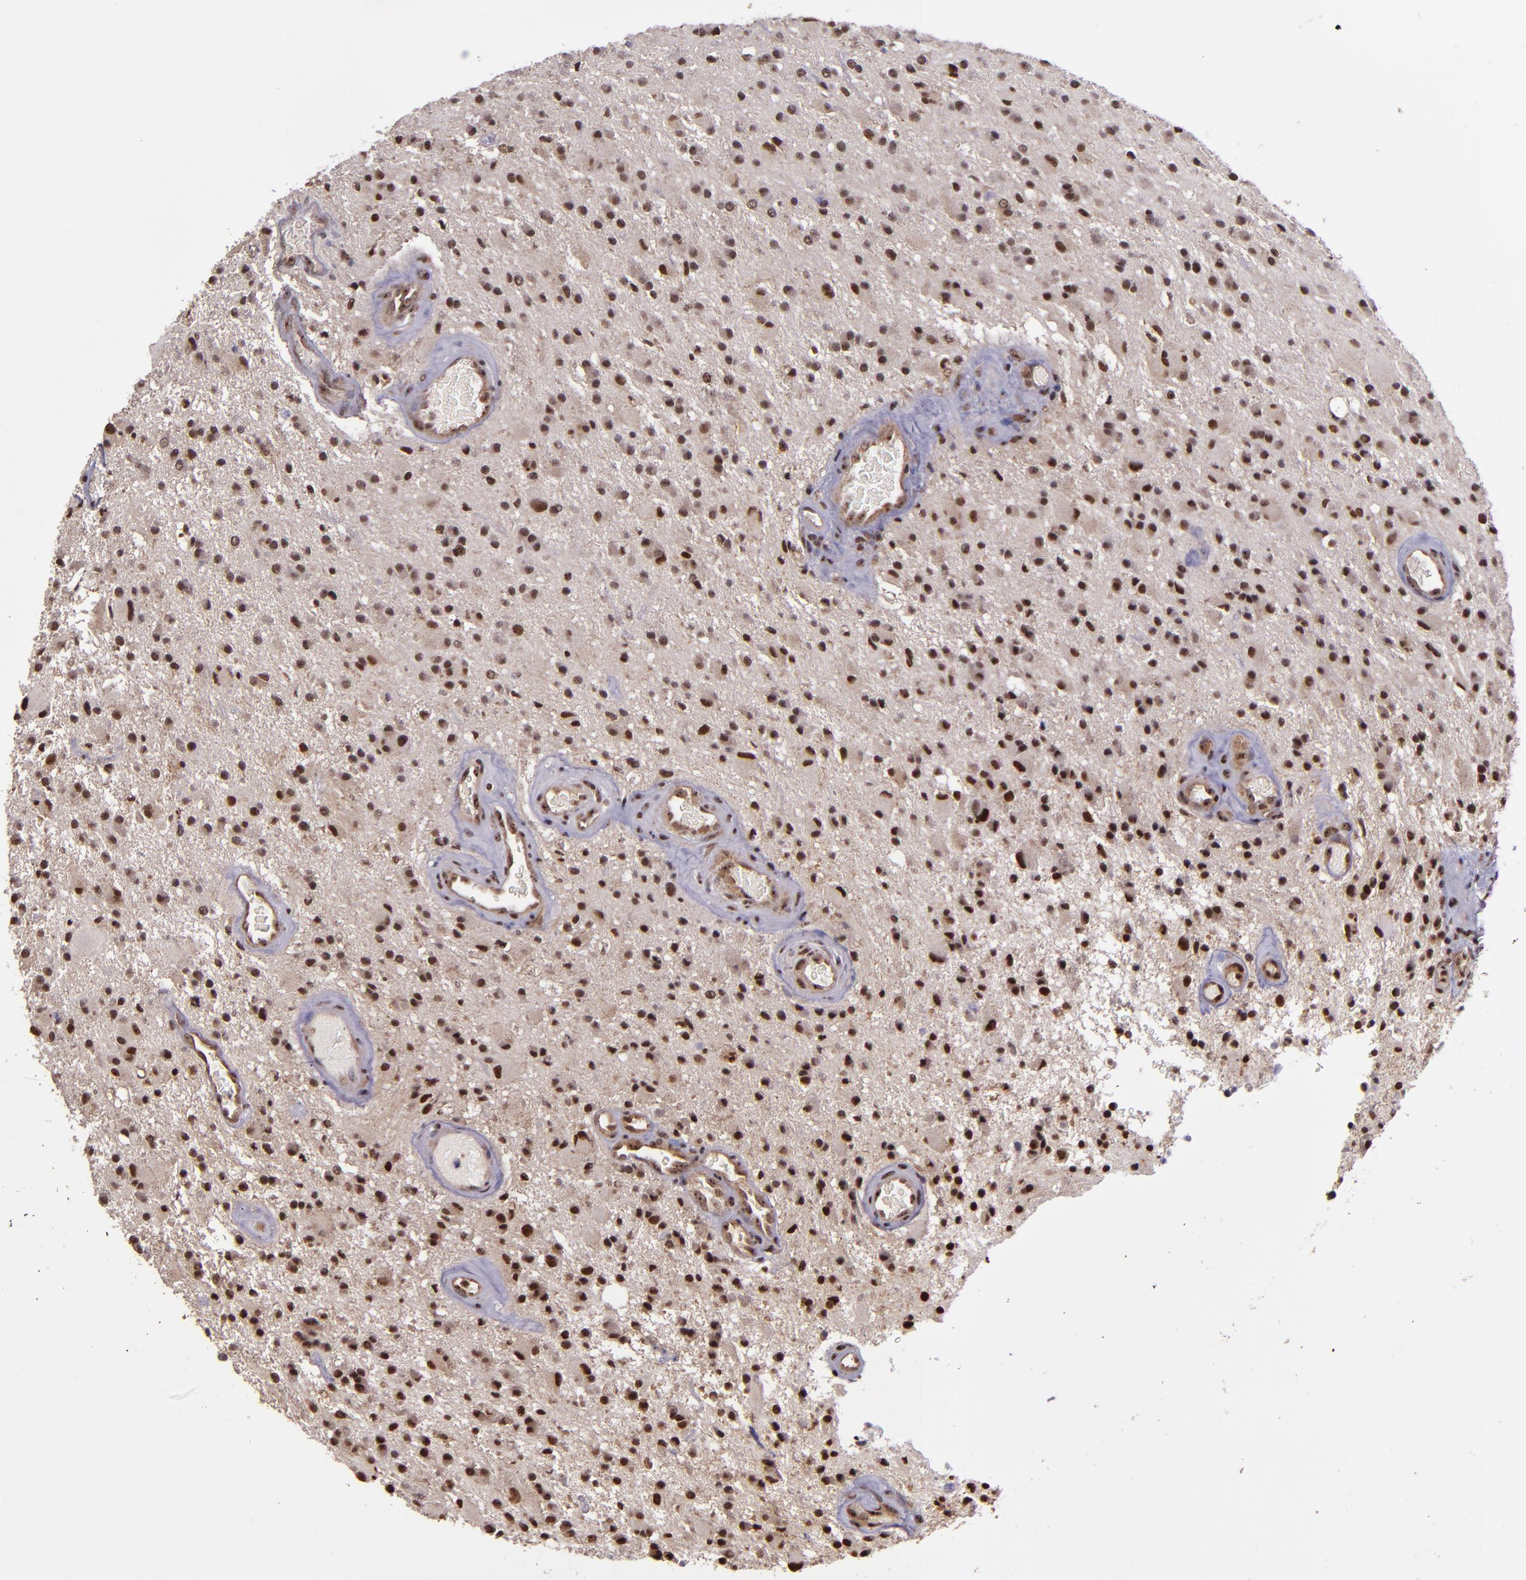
{"staining": {"intensity": "strong", "quantity": ">75%", "location": "cytoplasmic/membranous,nuclear"}, "tissue": "glioma", "cell_type": "Tumor cells", "image_type": "cancer", "snomed": [{"axis": "morphology", "description": "Glioma, malignant, Low grade"}, {"axis": "topography", "description": "Brain"}], "caption": "IHC of human malignant glioma (low-grade) demonstrates high levels of strong cytoplasmic/membranous and nuclear positivity in about >75% of tumor cells. Using DAB (3,3'-diaminobenzidine) (brown) and hematoxylin (blue) stains, captured at high magnification using brightfield microscopy.", "gene": "CECR2", "patient": {"sex": "male", "age": 58}}